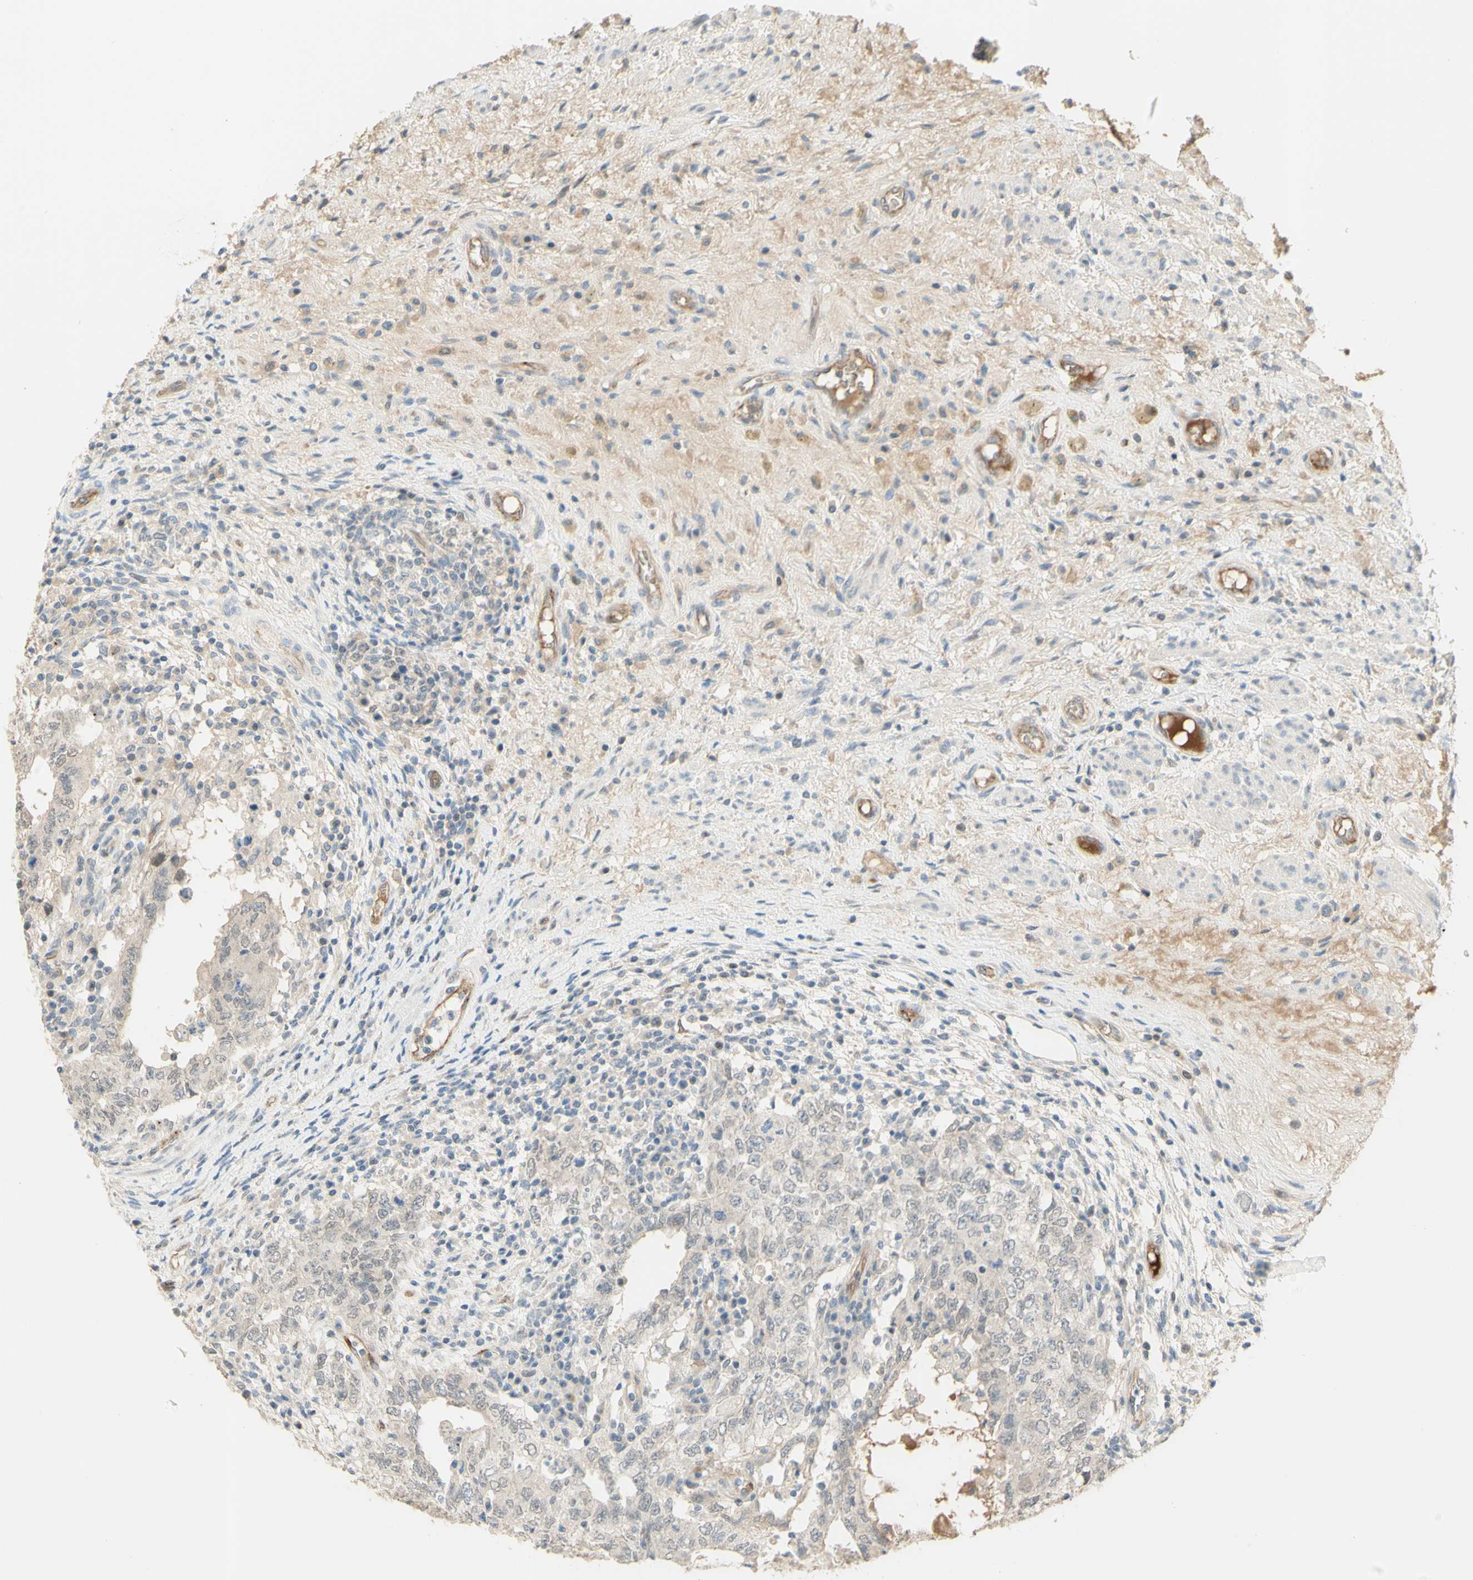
{"staining": {"intensity": "negative", "quantity": "none", "location": "none"}, "tissue": "testis cancer", "cell_type": "Tumor cells", "image_type": "cancer", "snomed": [{"axis": "morphology", "description": "Carcinoma, Embryonal, NOS"}, {"axis": "topography", "description": "Testis"}], "caption": "Immunohistochemical staining of human testis cancer demonstrates no significant expression in tumor cells. (Immunohistochemistry (ihc), brightfield microscopy, high magnification).", "gene": "ANGPT2", "patient": {"sex": "male", "age": 26}}